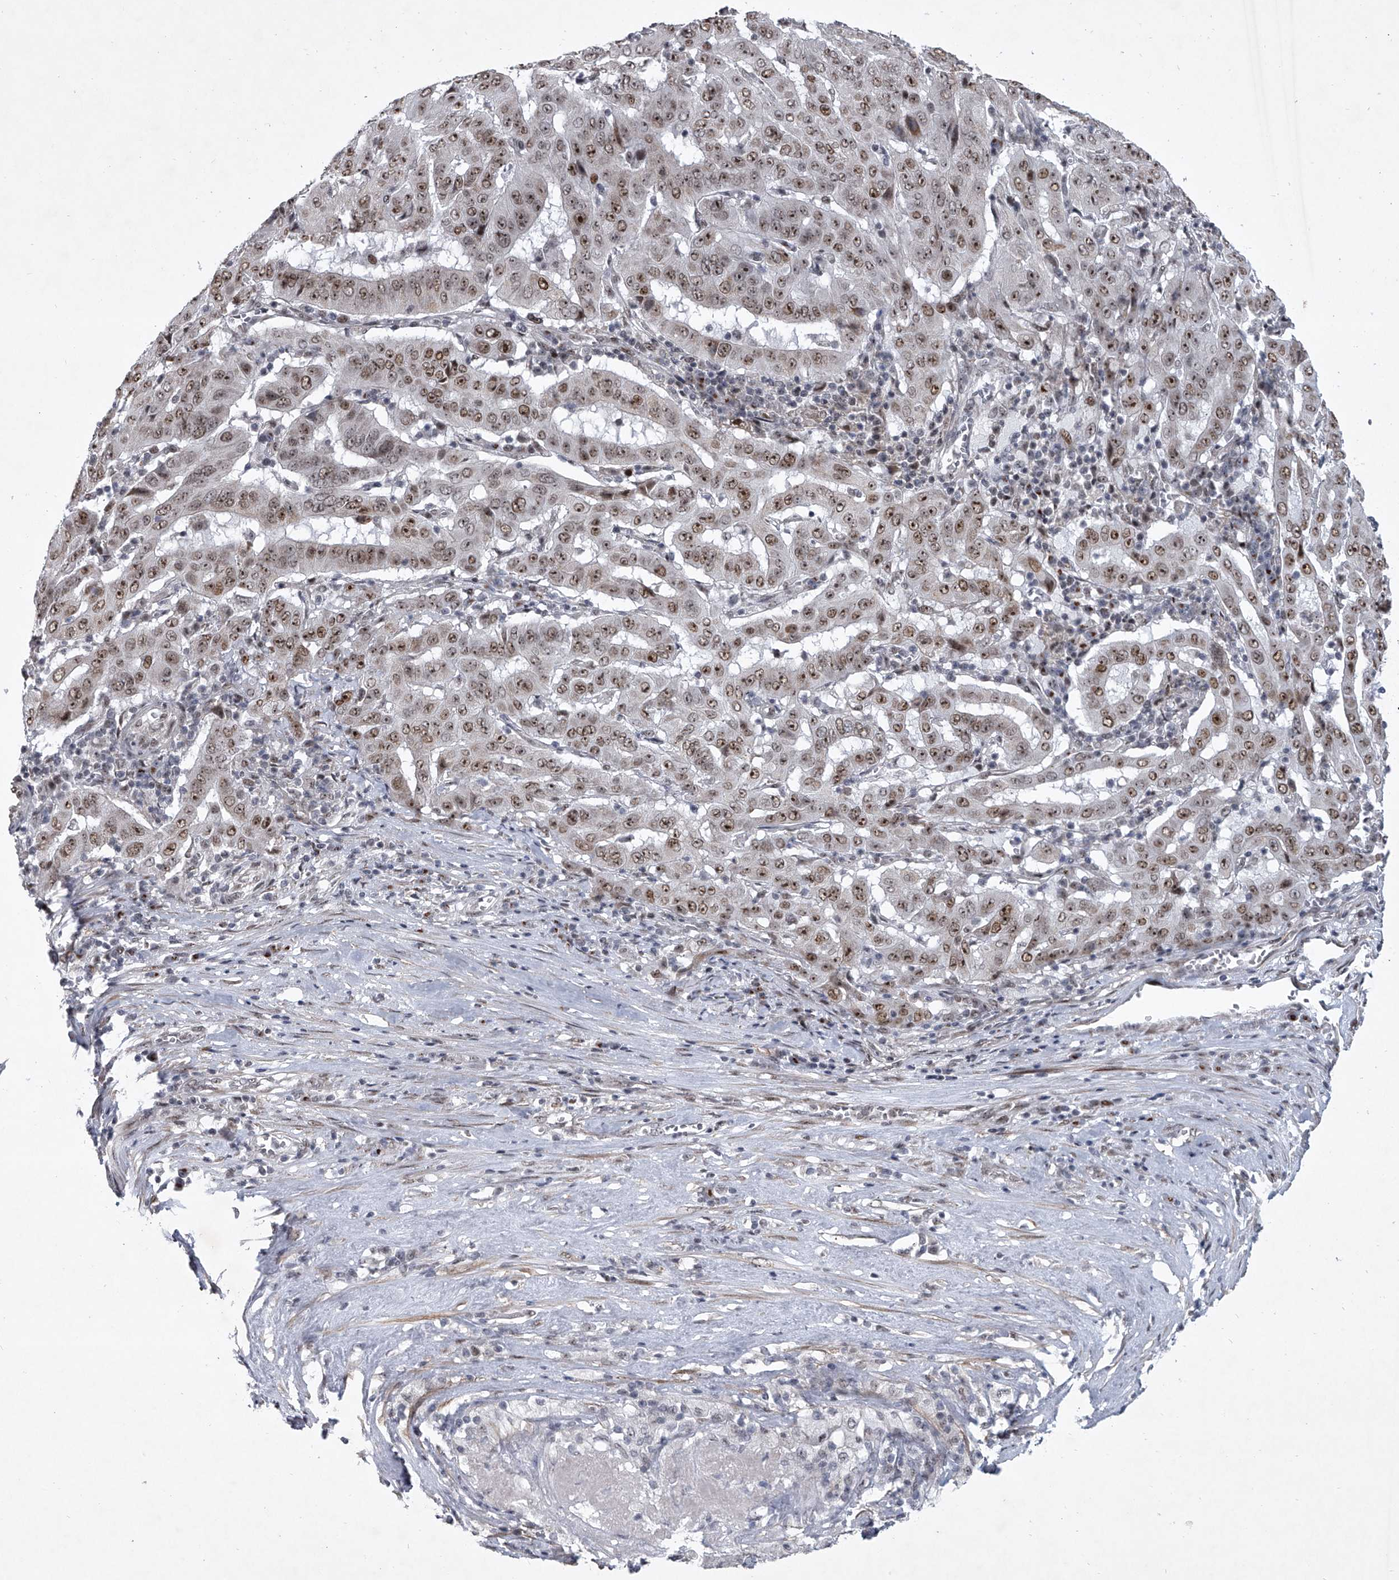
{"staining": {"intensity": "moderate", "quantity": ">75%", "location": "nuclear"}, "tissue": "pancreatic cancer", "cell_type": "Tumor cells", "image_type": "cancer", "snomed": [{"axis": "morphology", "description": "Adenocarcinoma, NOS"}, {"axis": "topography", "description": "Pancreas"}], "caption": "Adenocarcinoma (pancreatic) stained with immunohistochemistry (IHC) reveals moderate nuclear staining in approximately >75% of tumor cells.", "gene": "MLLT1", "patient": {"sex": "male", "age": 63}}